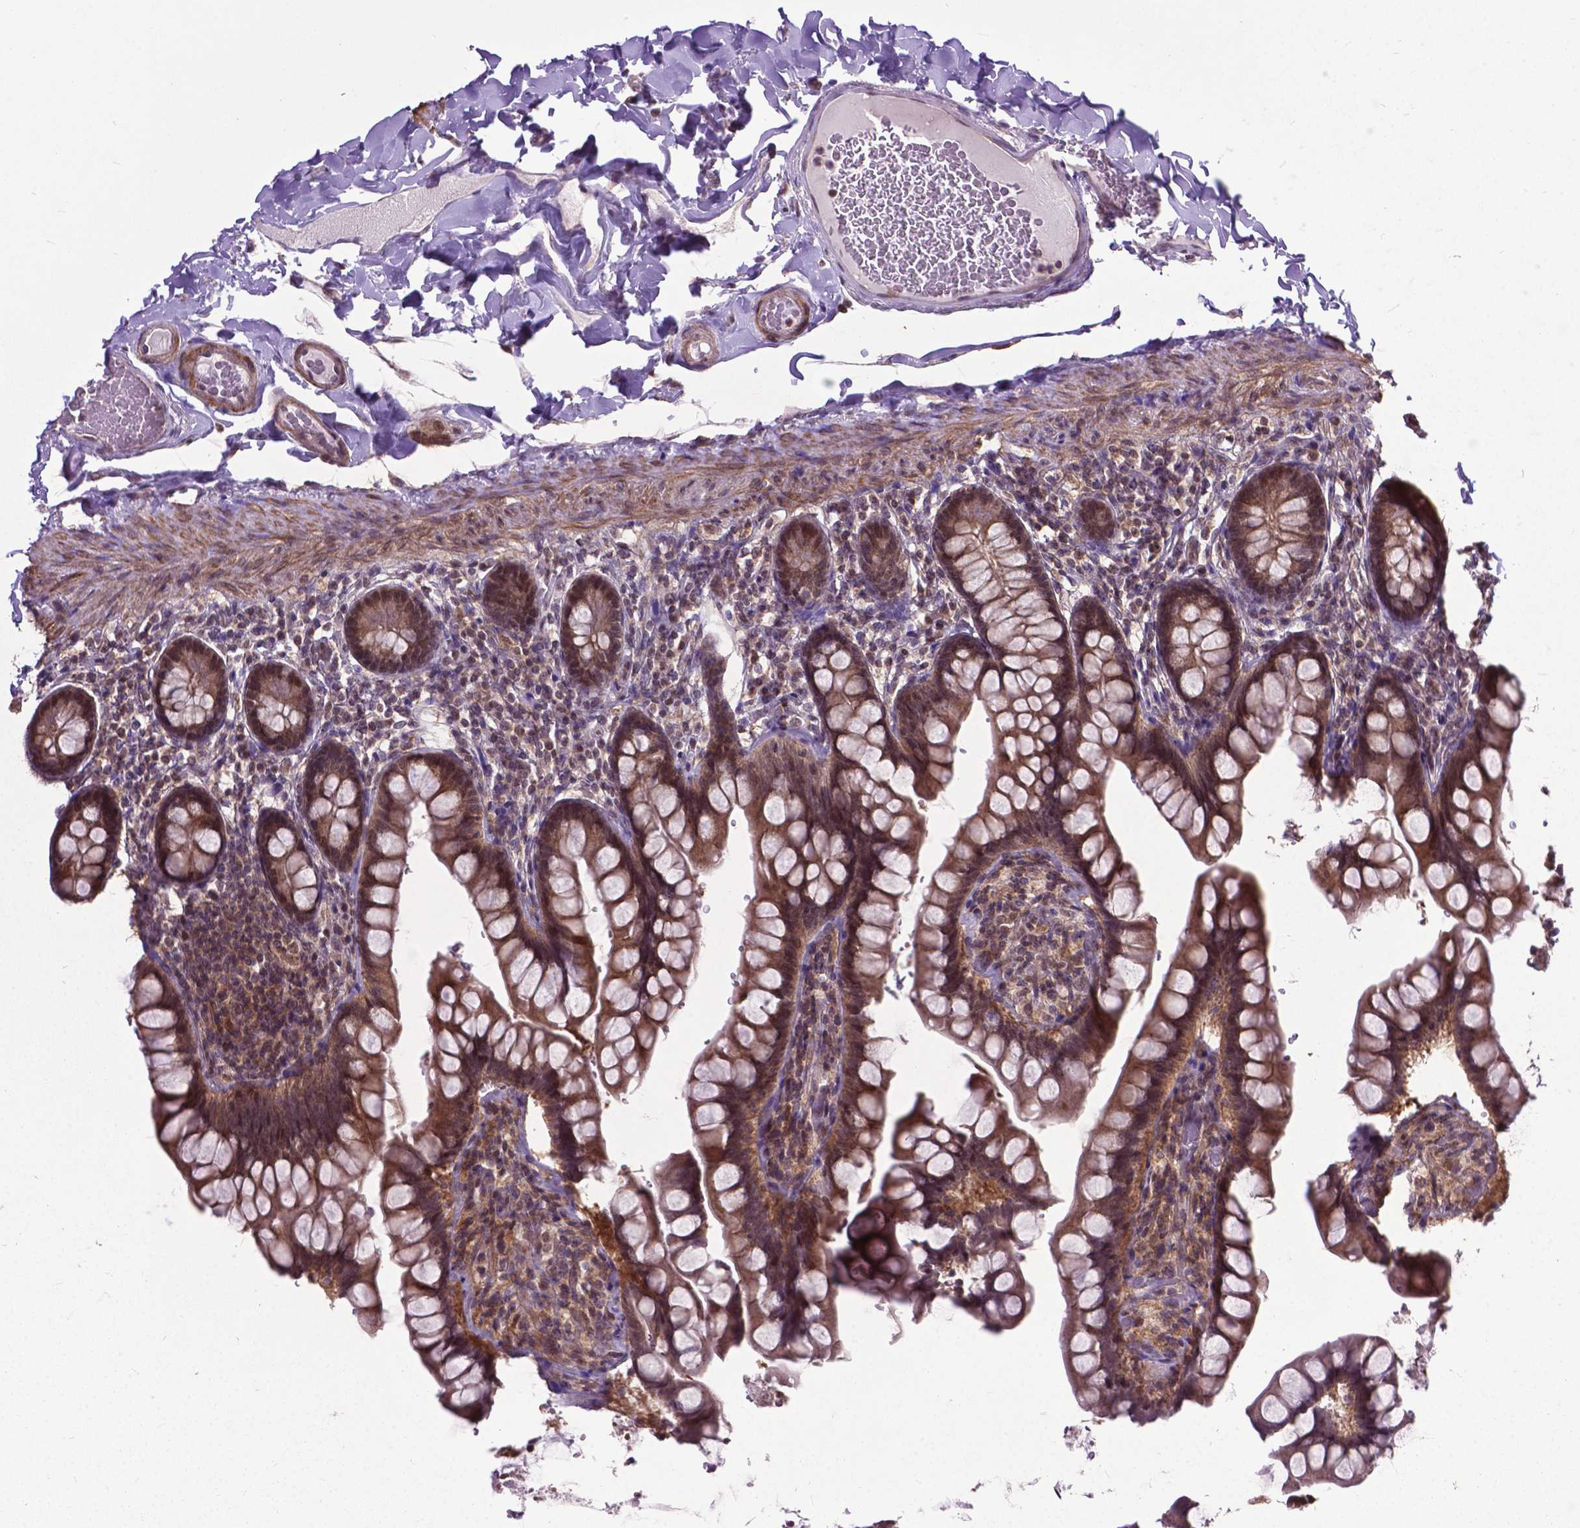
{"staining": {"intensity": "moderate", "quantity": ">75%", "location": "cytoplasmic/membranous,nuclear"}, "tissue": "small intestine", "cell_type": "Glandular cells", "image_type": "normal", "snomed": [{"axis": "morphology", "description": "Normal tissue, NOS"}, {"axis": "topography", "description": "Small intestine"}], "caption": "Protein expression analysis of normal small intestine displays moderate cytoplasmic/membranous,nuclear positivity in approximately >75% of glandular cells. (DAB = brown stain, brightfield microscopy at high magnification).", "gene": "OTUB1", "patient": {"sex": "male", "age": 70}}